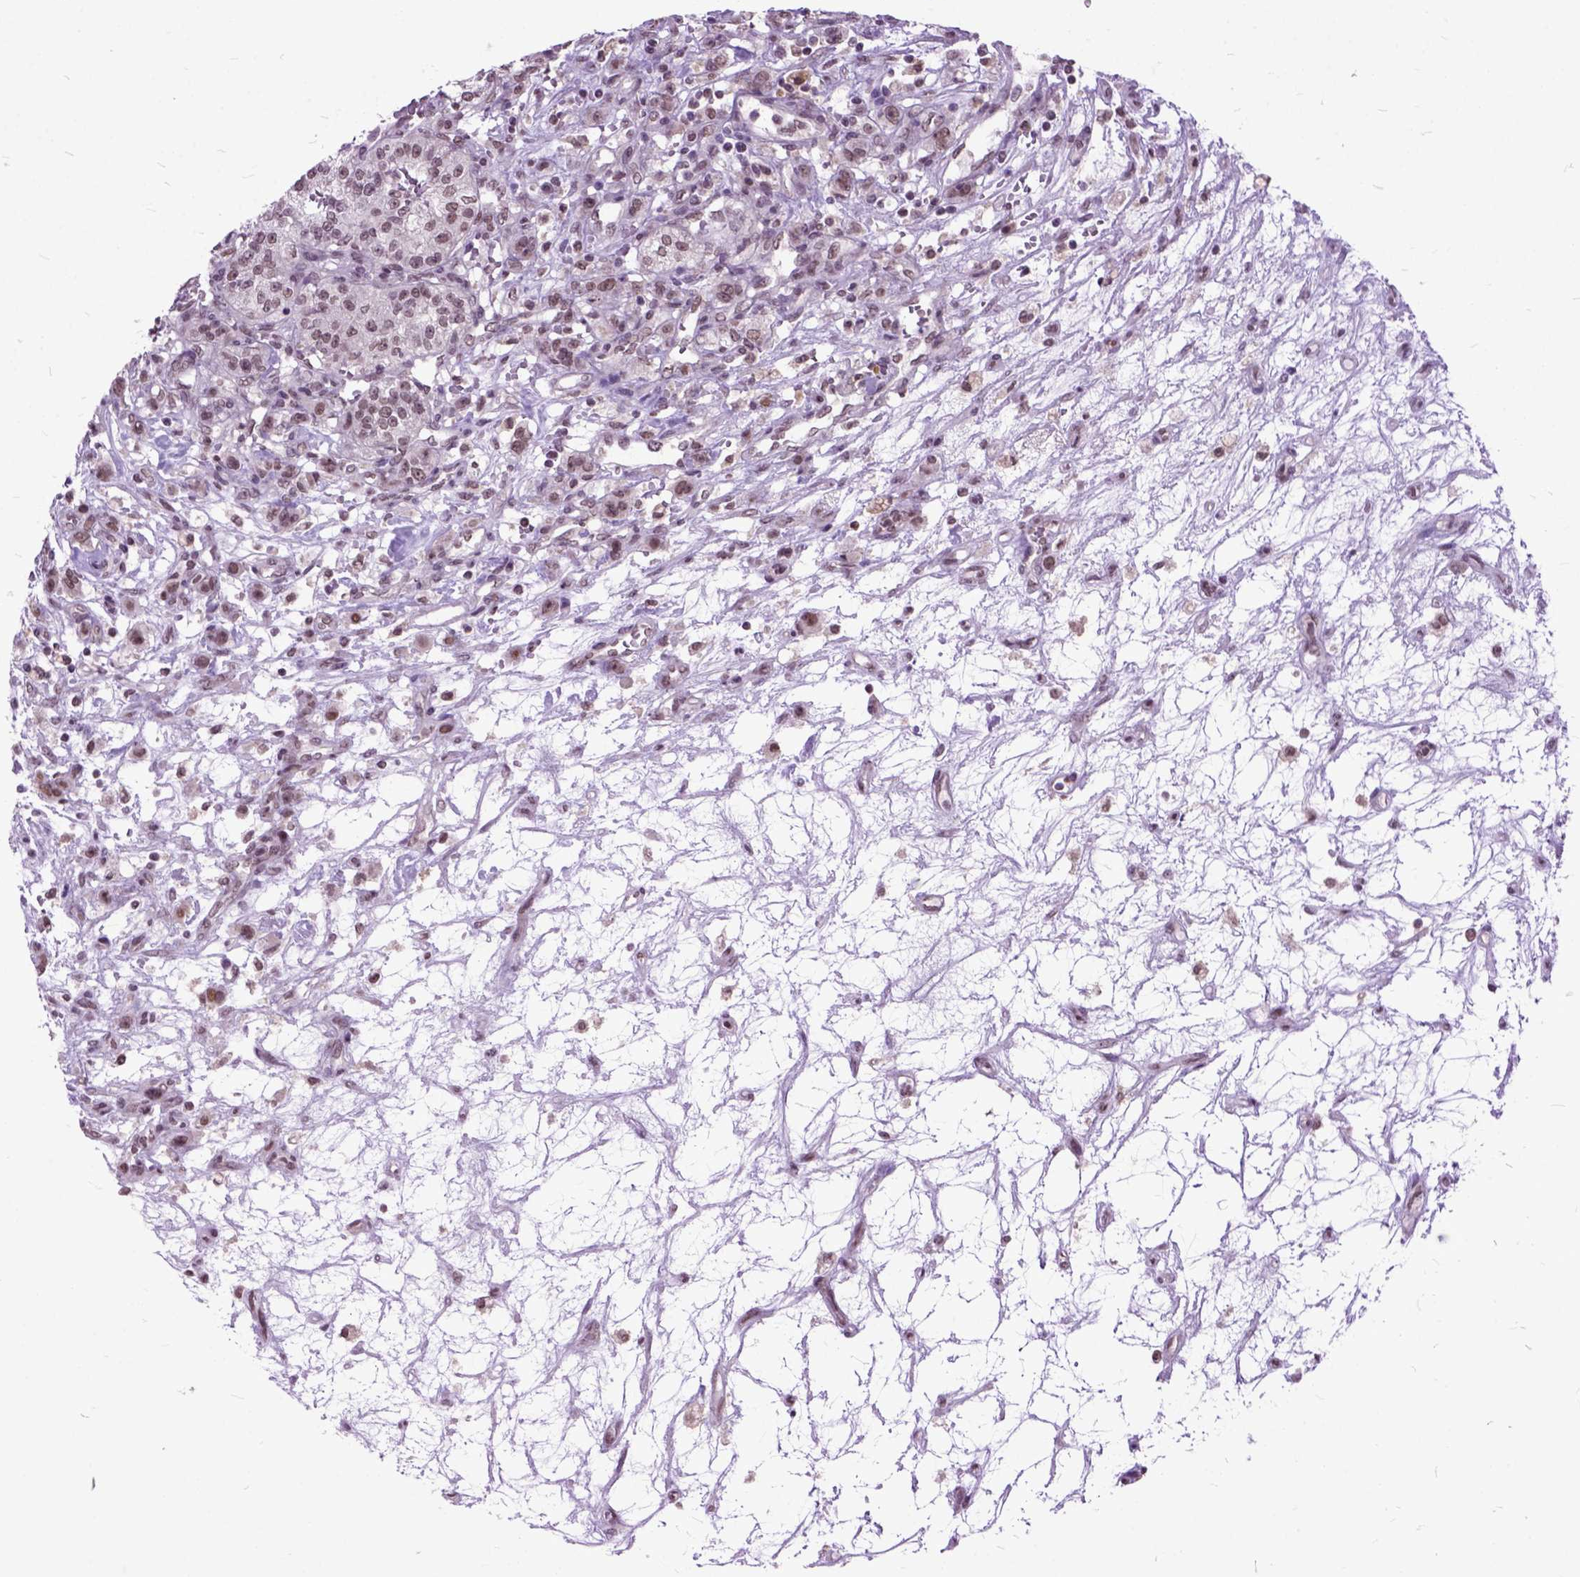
{"staining": {"intensity": "moderate", "quantity": "<25%", "location": "nuclear"}, "tissue": "renal cancer", "cell_type": "Tumor cells", "image_type": "cancer", "snomed": [{"axis": "morphology", "description": "Adenocarcinoma, NOS"}, {"axis": "topography", "description": "Kidney"}], "caption": "Immunohistochemistry (DAB (3,3'-diaminobenzidine)) staining of renal cancer exhibits moderate nuclear protein positivity in about <25% of tumor cells.", "gene": "ORC5", "patient": {"sex": "female", "age": 63}}